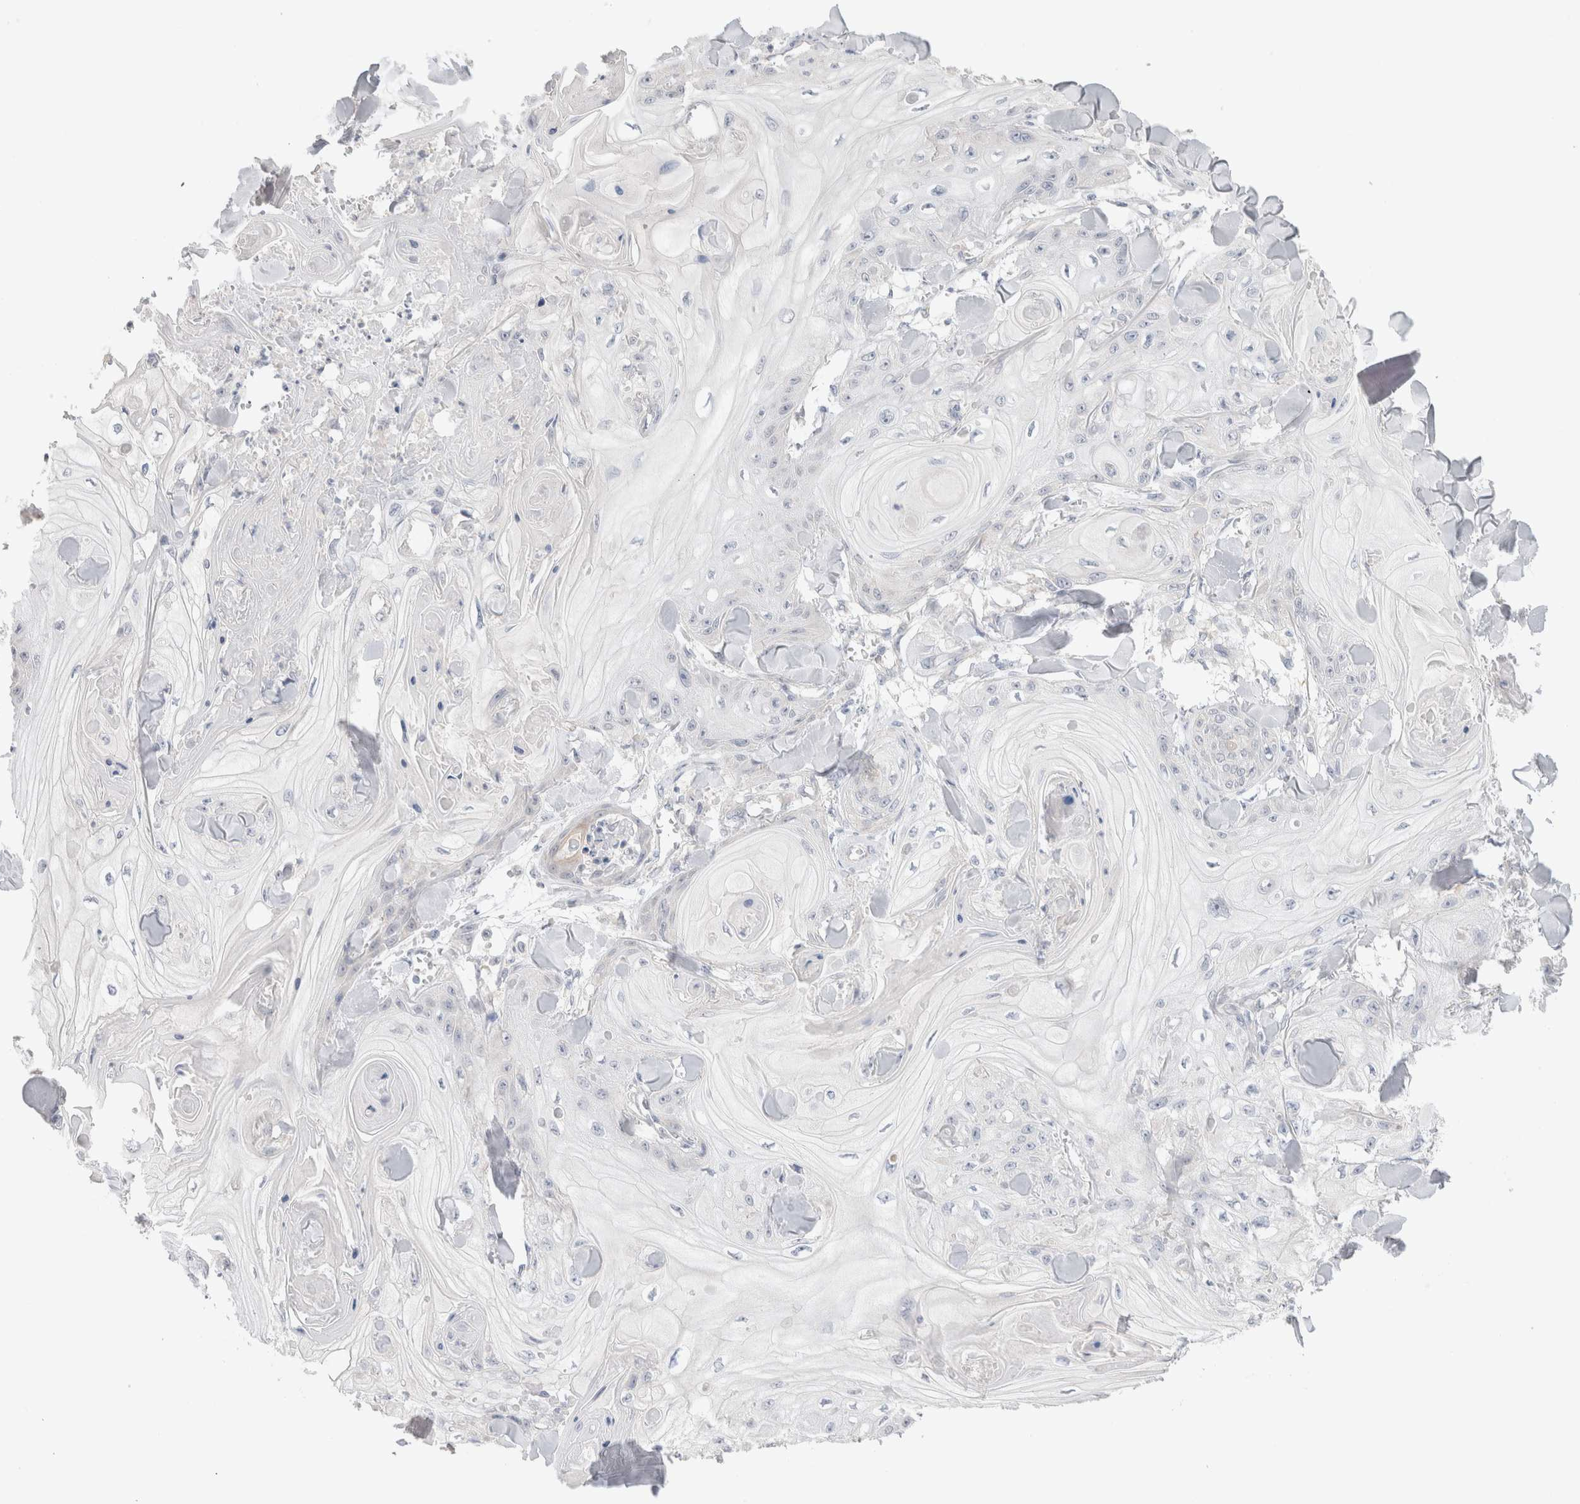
{"staining": {"intensity": "negative", "quantity": "none", "location": "none"}, "tissue": "skin cancer", "cell_type": "Tumor cells", "image_type": "cancer", "snomed": [{"axis": "morphology", "description": "Squamous cell carcinoma, NOS"}, {"axis": "topography", "description": "Skin"}], "caption": "IHC of human skin cancer (squamous cell carcinoma) displays no expression in tumor cells.", "gene": "DMD", "patient": {"sex": "male", "age": 74}}